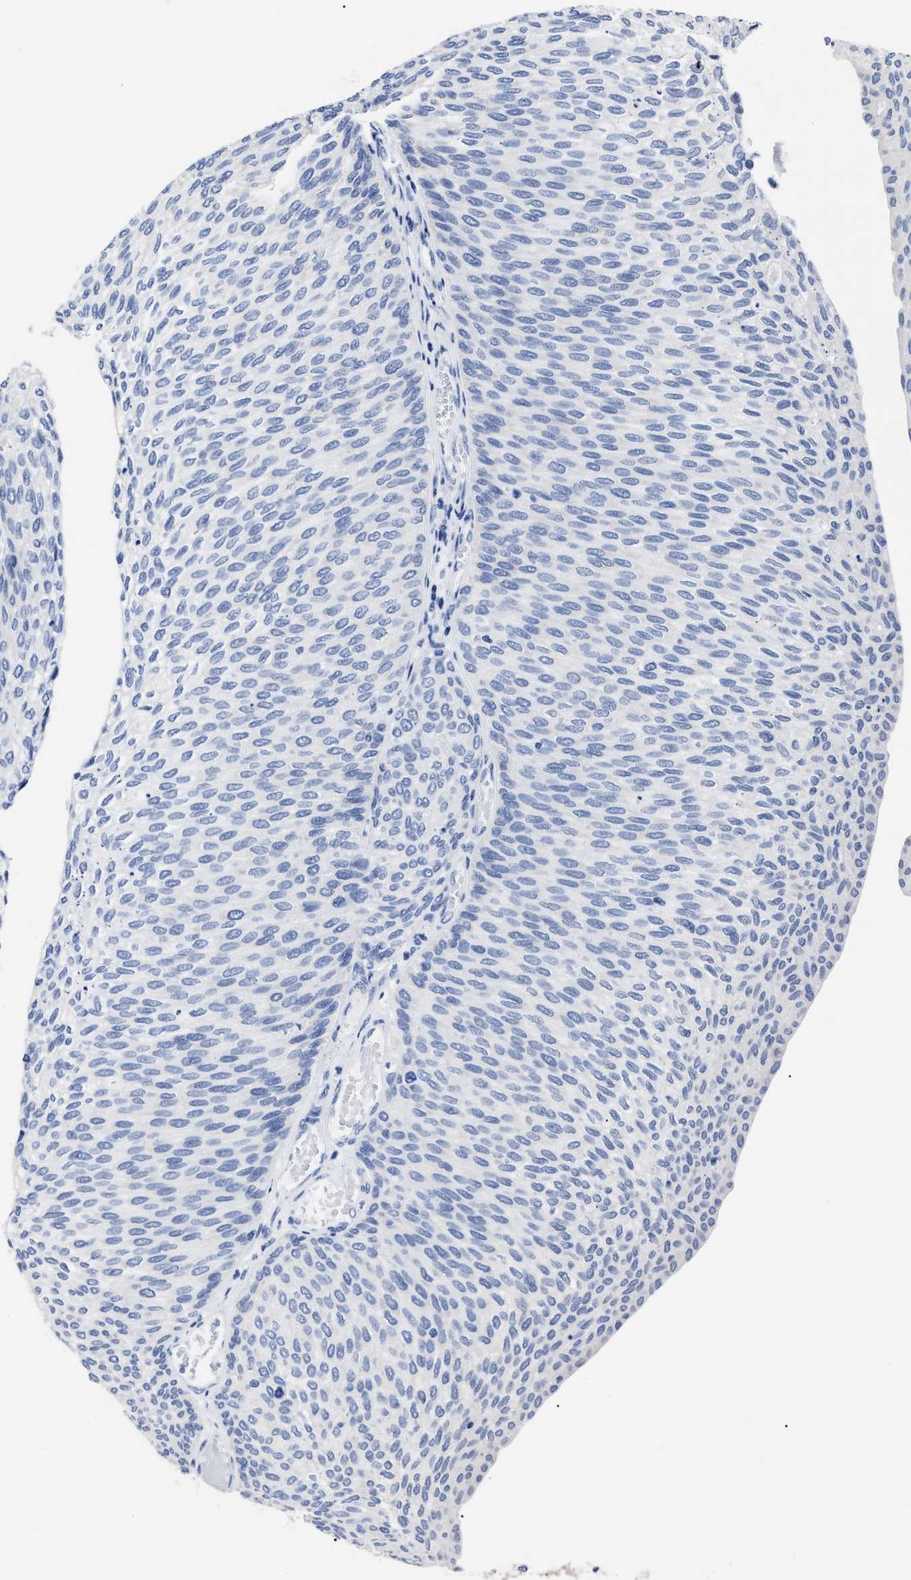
{"staining": {"intensity": "negative", "quantity": "none", "location": "none"}, "tissue": "urothelial cancer", "cell_type": "Tumor cells", "image_type": "cancer", "snomed": [{"axis": "morphology", "description": "Urothelial carcinoma, Low grade"}, {"axis": "topography", "description": "Urinary bladder"}], "caption": "Tumor cells are negative for brown protein staining in urothelial carcinoma (low-grade).", "gene": "ALPG", "patient": {"sex": "female", "age": 79}}